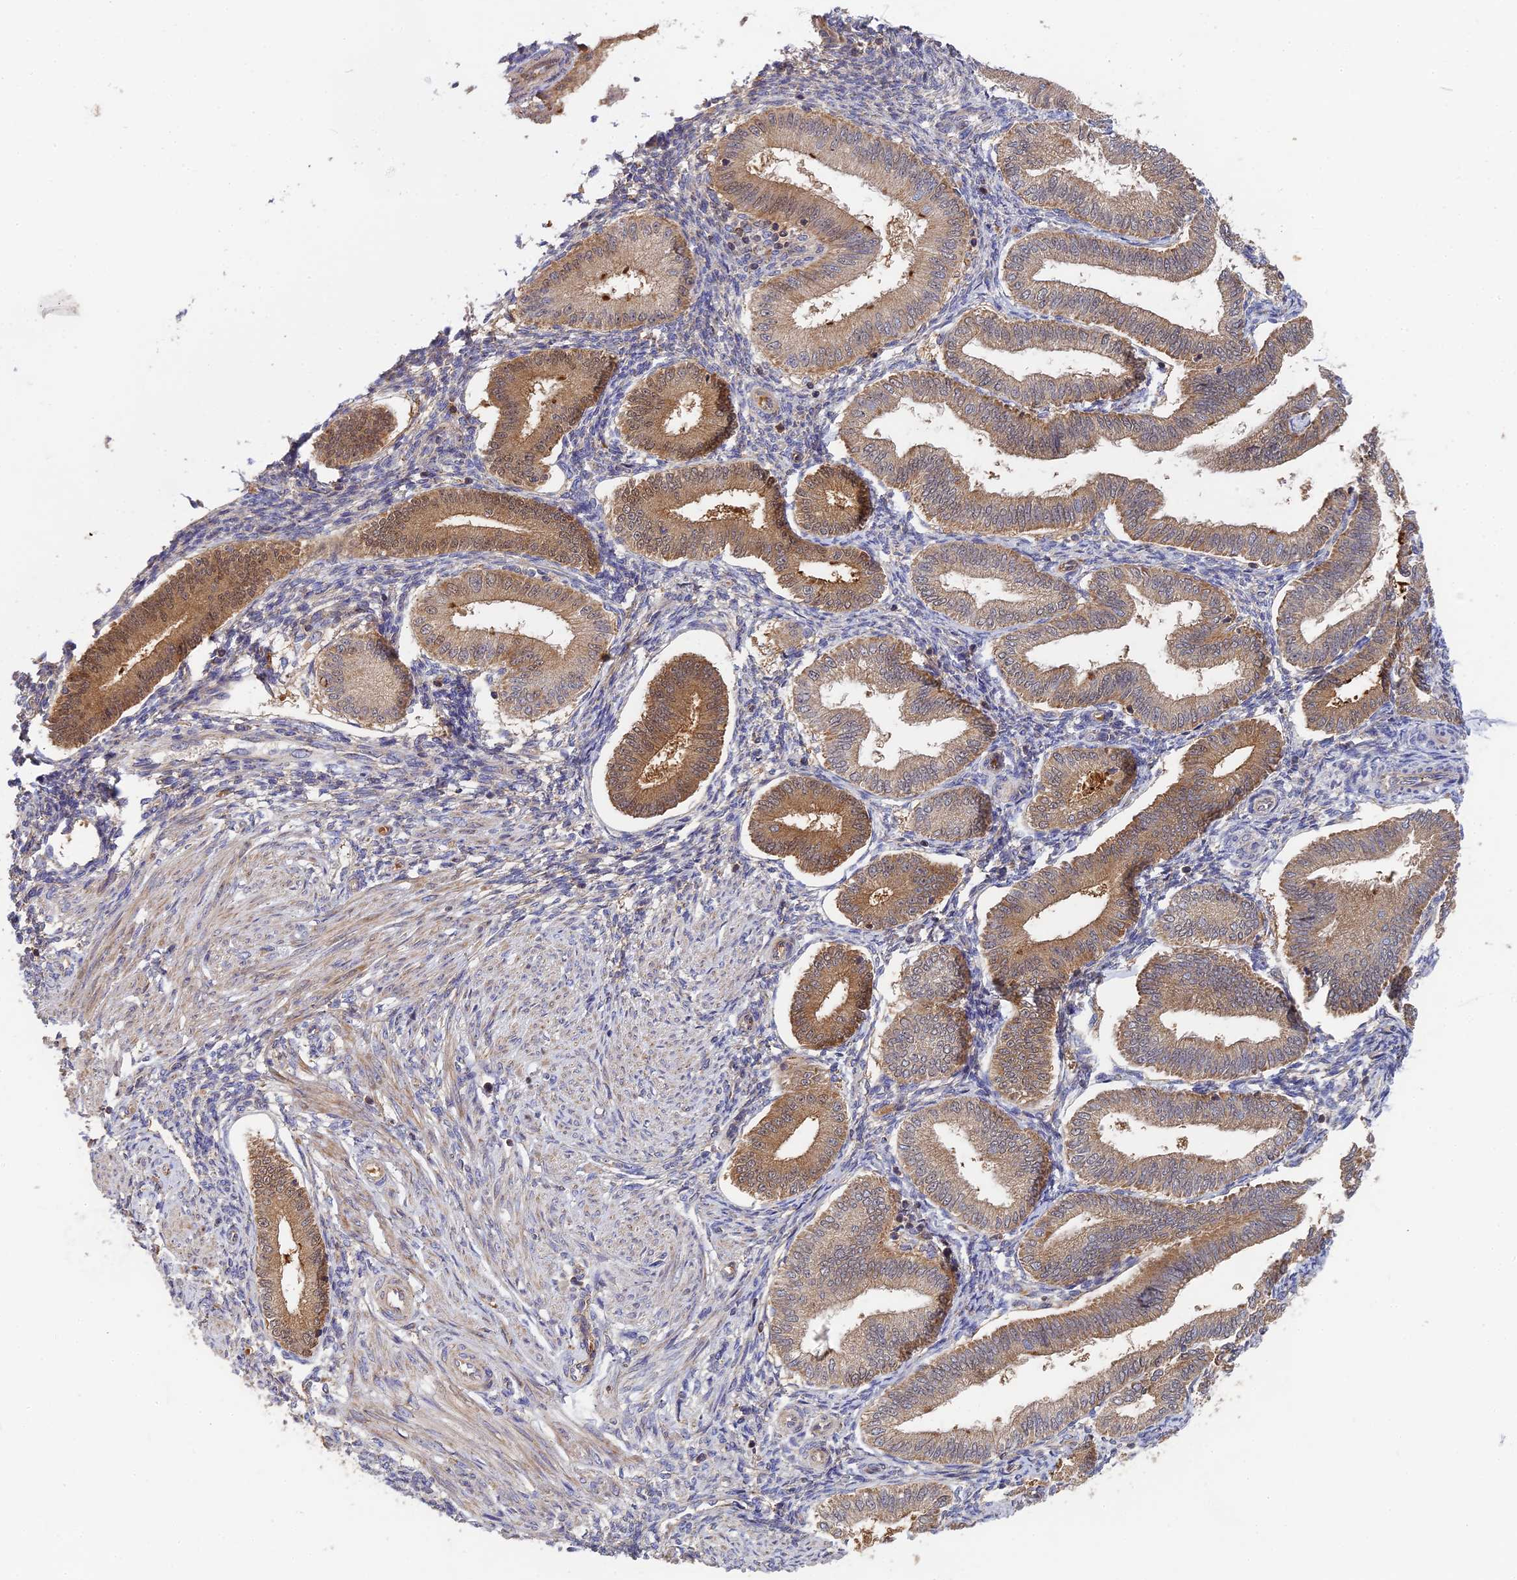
{"staining": {"intensity": "negative", "quantity": "none", "location": "none"}, "tissue": "endometrium", "cell_type": "Cells in endometrial stroma", "image_type": "normal", "snomed": [{"axis": "morphology", "description": "Normal tissue, NOS"}, {"axis": "topography", "description": "Endometrium"}], "caption": "Human endometrium stained for a protein using IHC reveals no expression in cells in endometrial stroma.", "gene": "RPIA", "patient": {"sex": "female", "age": 39}}